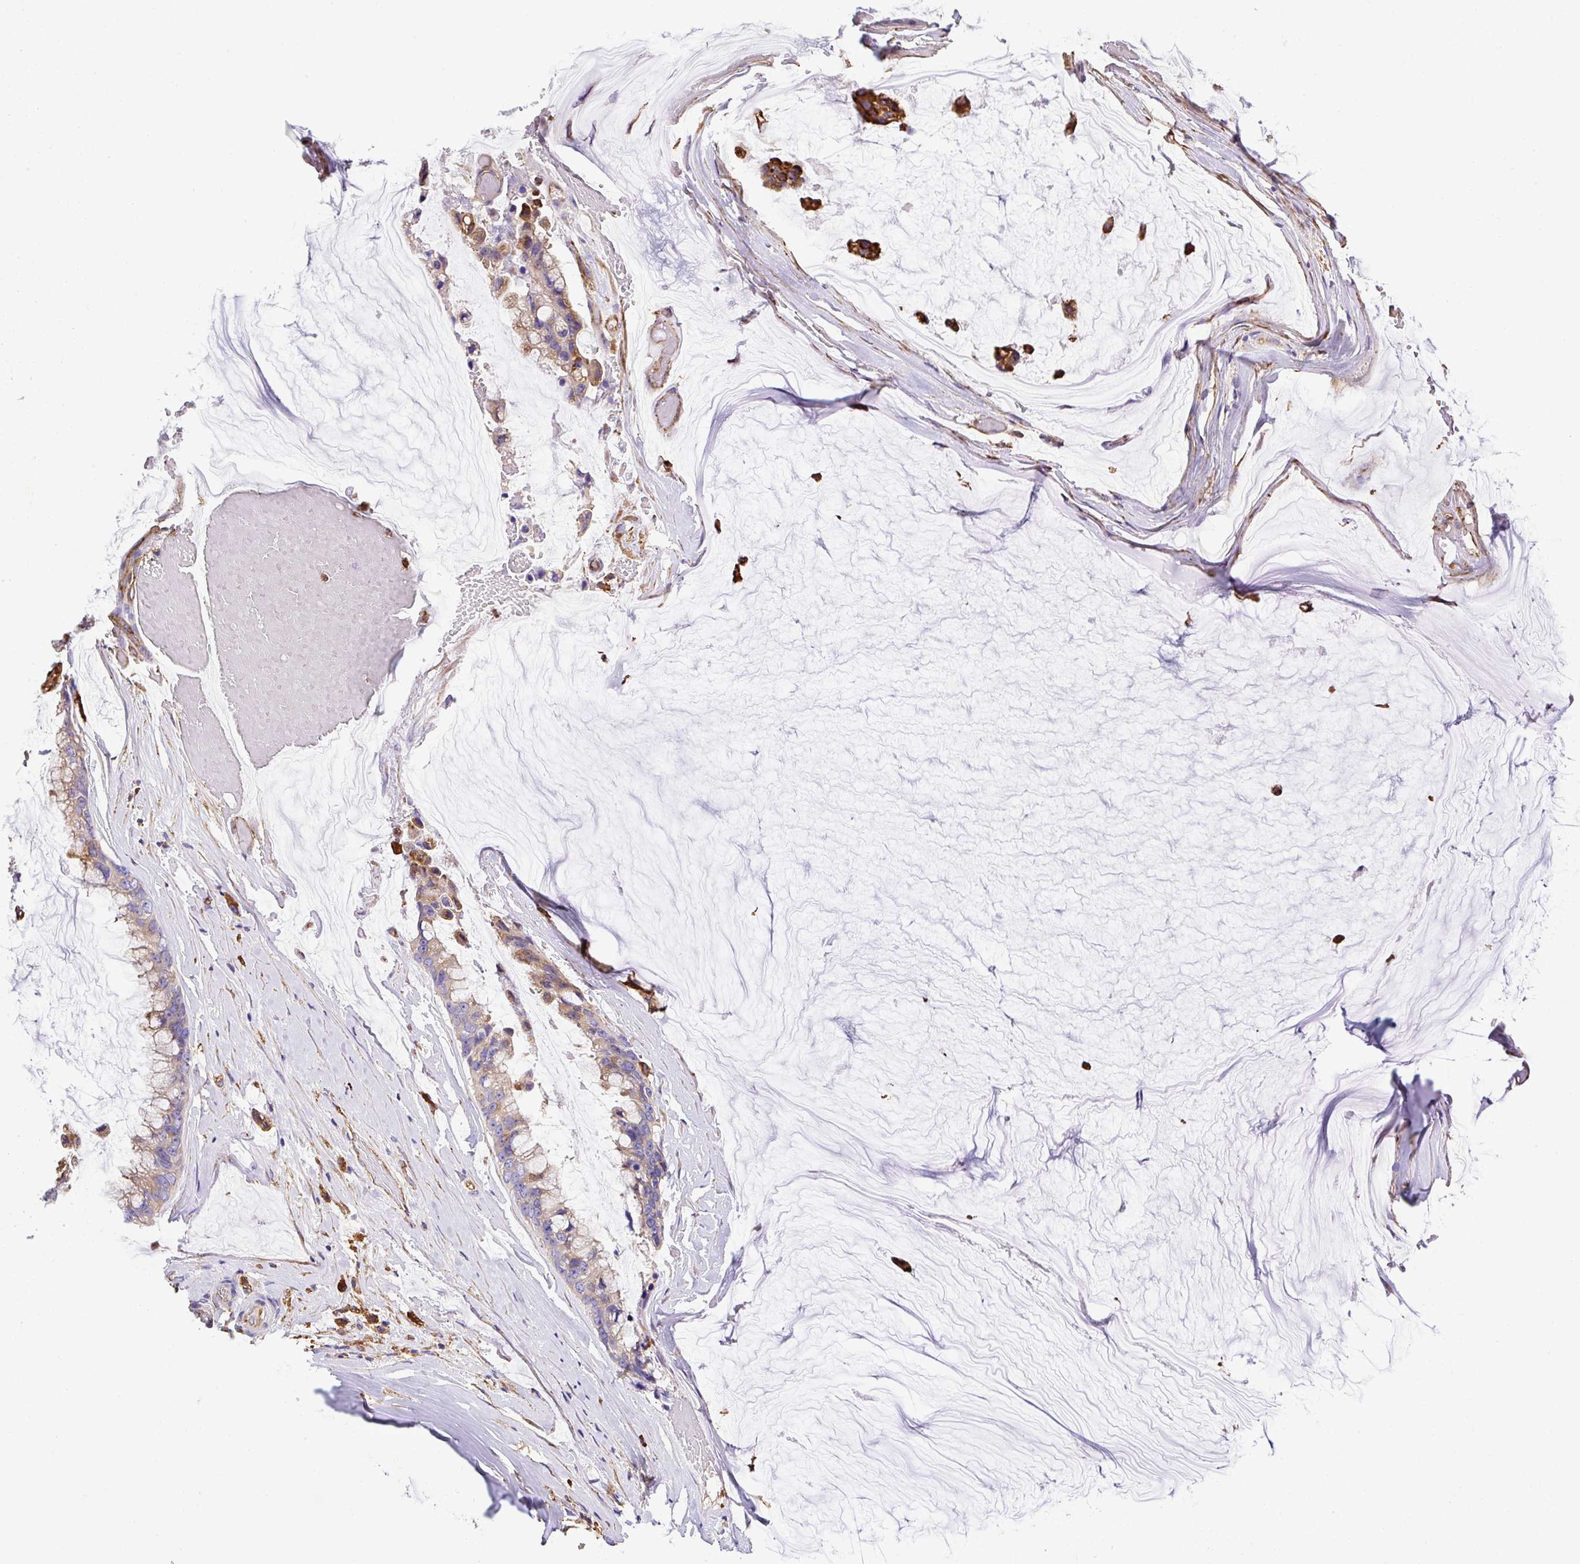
{"staining": {"intensity": "strong", "quantity": "25%-75%", "location": "cytoplasmic/membranous"}, "tissue": "ovarian cancer", "cell_type": "Tumor cells", "image_type": "cancer", "snomed": [{"axis": "morphology", "description": "Cystadenocarcinoma, mucinous, NOS"}, {"axis": "topography", "description": "Ovary"}], "caption": "A photomicrograph of human ovarian cancer (mucinous cystadenocarcinoma) stained for a protein demonstrates strong cytoplasmic/membranous brown staining in tumor cells. (DAB (3,3'-diaminobenzidine) IHC, brown staining for protein, blue staining for nuclei).", "gene": "MAGEB5", "patient": {"sex": "female", "age": 39}}